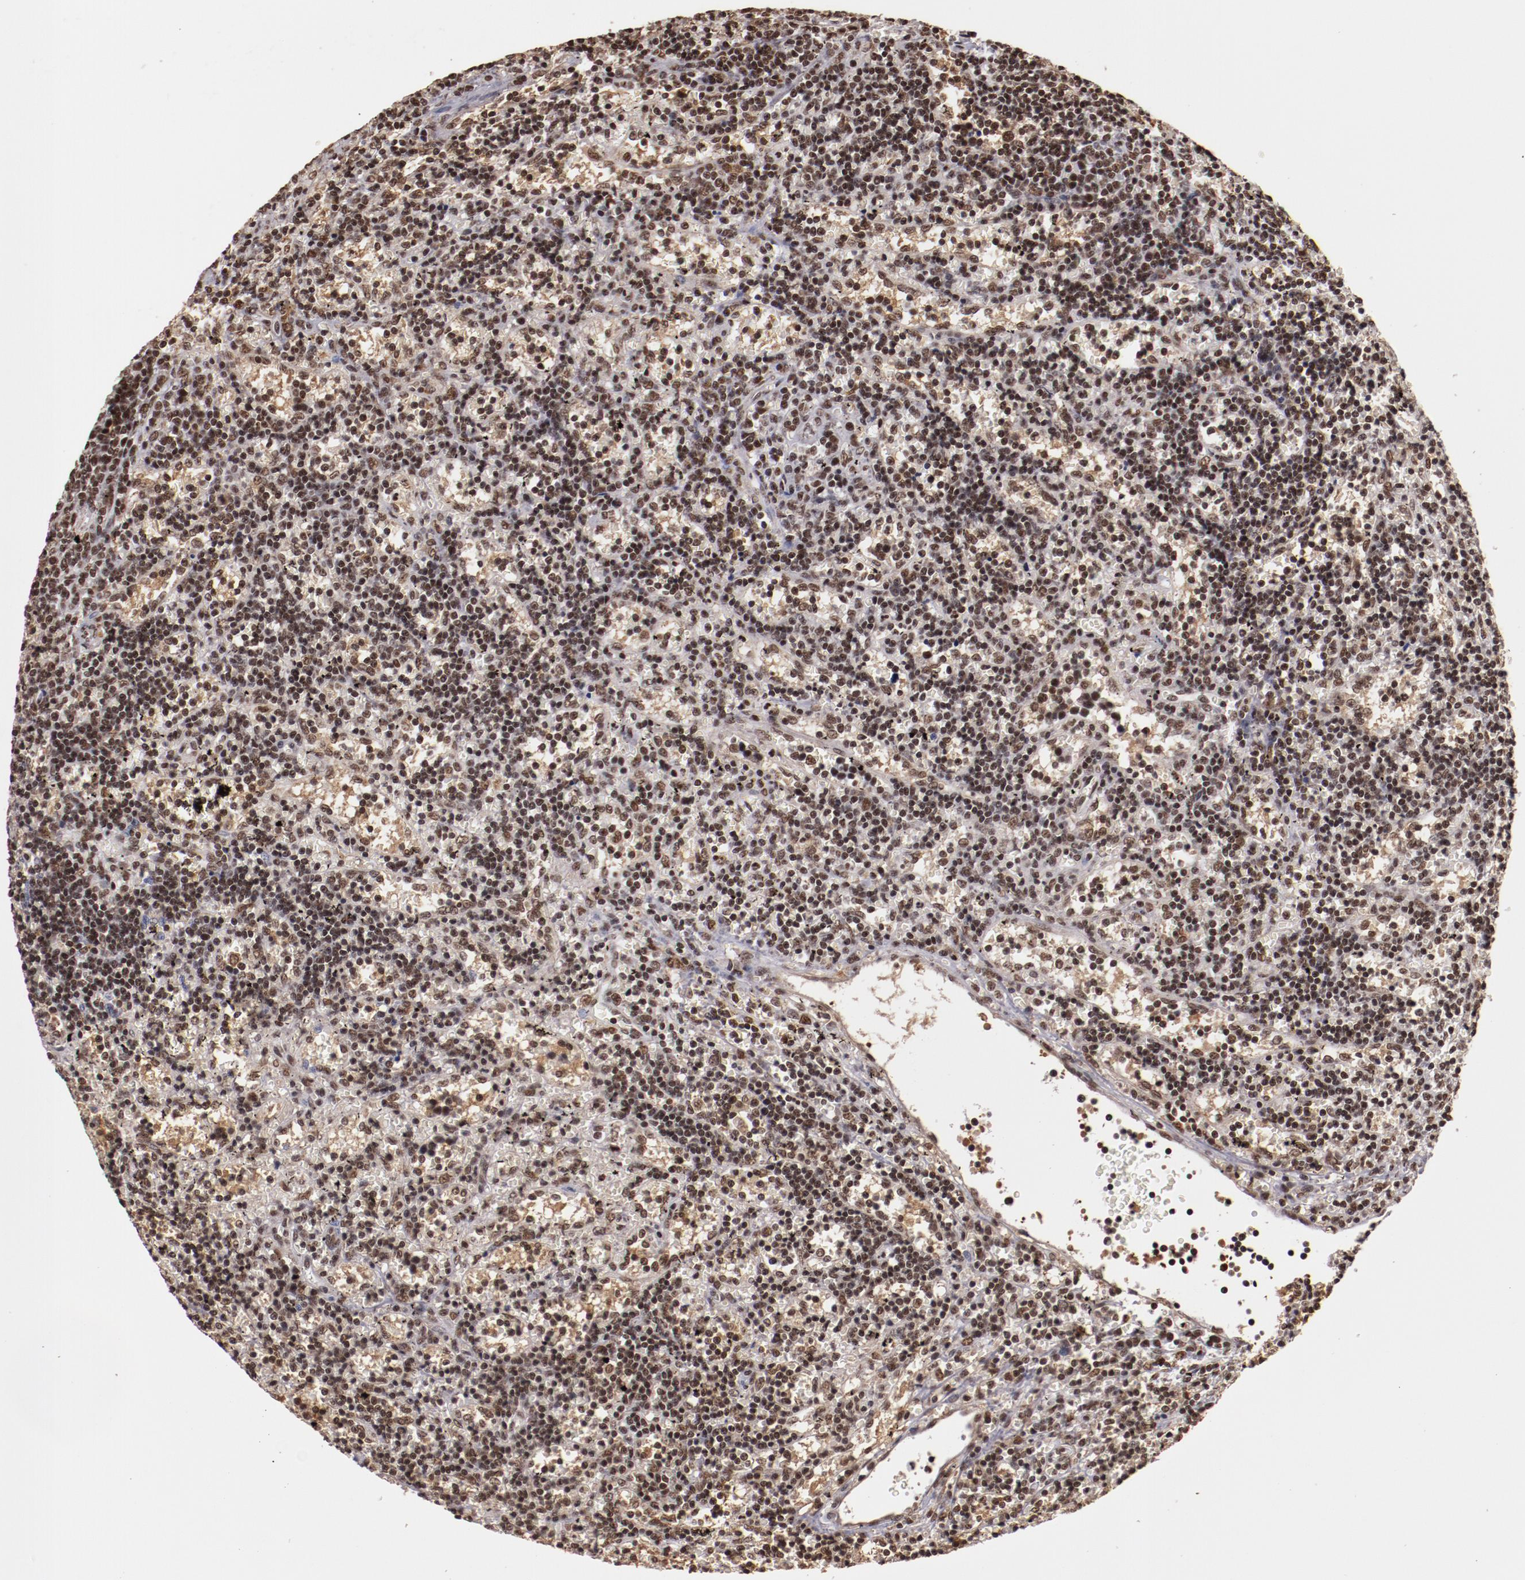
{"staining": {"intensity": "moderate", "quantity": "25%-75%", "location": "nuclear"}, "tissue": "lymphoma", "cell_type": "Tumor cells", "image_type": "cancer", "snomed": [{"axis": "morphology", "description": "Malignant lymphoma, non-Hodgkin's type, Low grade"}, {"axis": "topography", "description": "Spleen"}], "caption": "Low-grade malignant lymphoma, non-Hodgkin's type was stained to show a protein in brown. There is medium levels of moderate nuclear expression in approximately 25%-75% of tumor cells.", "gene": "STAG2", "patient": {"sex": "male", "age": 60}}